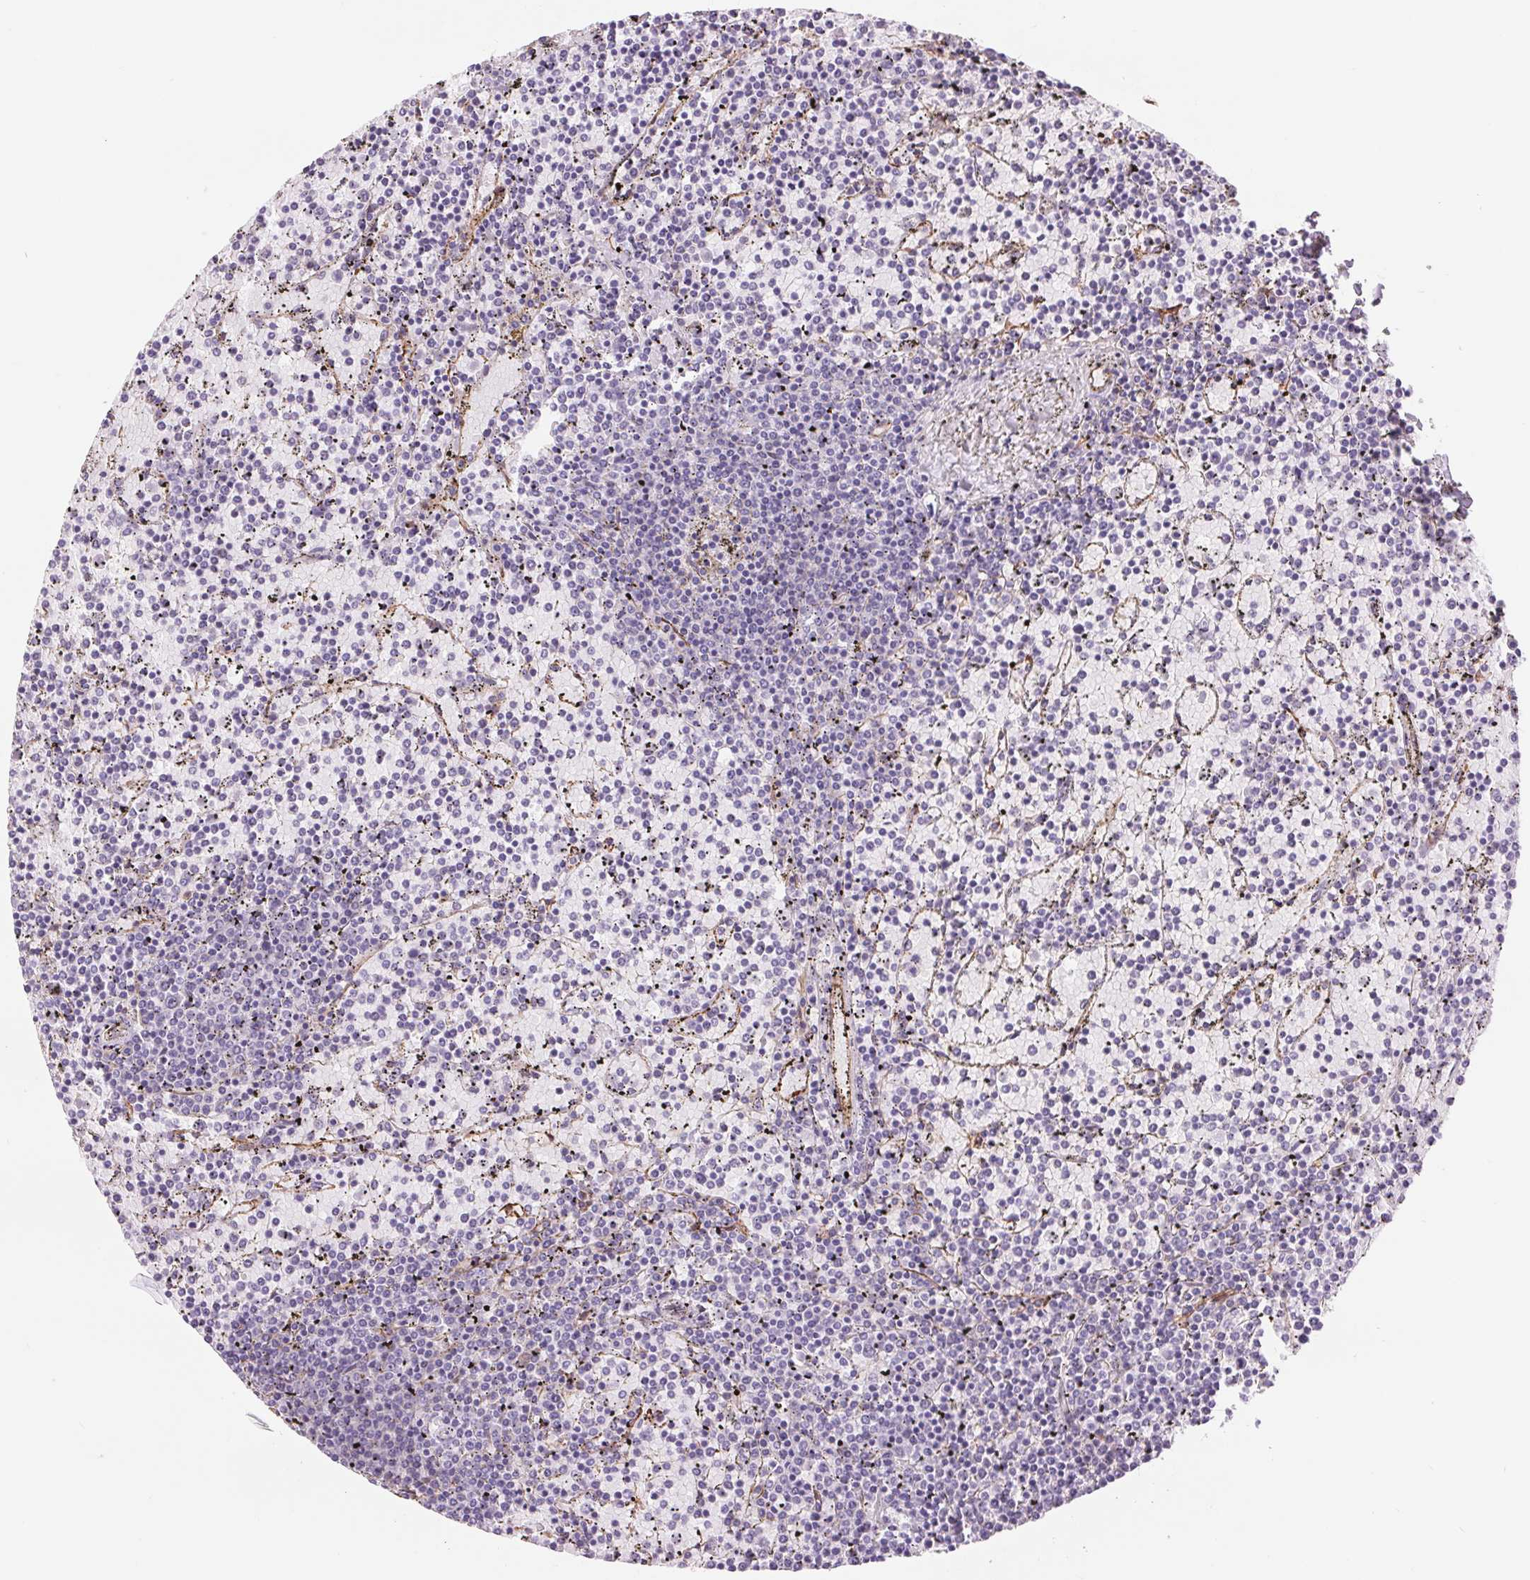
{"staining": {"intensity": "negative", "quantity": "none", "location": "none"}, "tissue": "lymphoma", "cell_type": "Tumor cells", "image_type": "cancer", "snomed": [{"axis": "morphology", "description": "Malignant lymphoma, non-Hodgkin's type, Low grade"}, {"axis": "topography", "description": "Spleen"}], "caption": "Immunohistochemical staining of human low-grade malignant lymphoma, non-Hodgkin's type exhibits no significant staining in tumor cells.", "gene": "DIXDC1", "patient": {"sex": "female", "age": 77}}